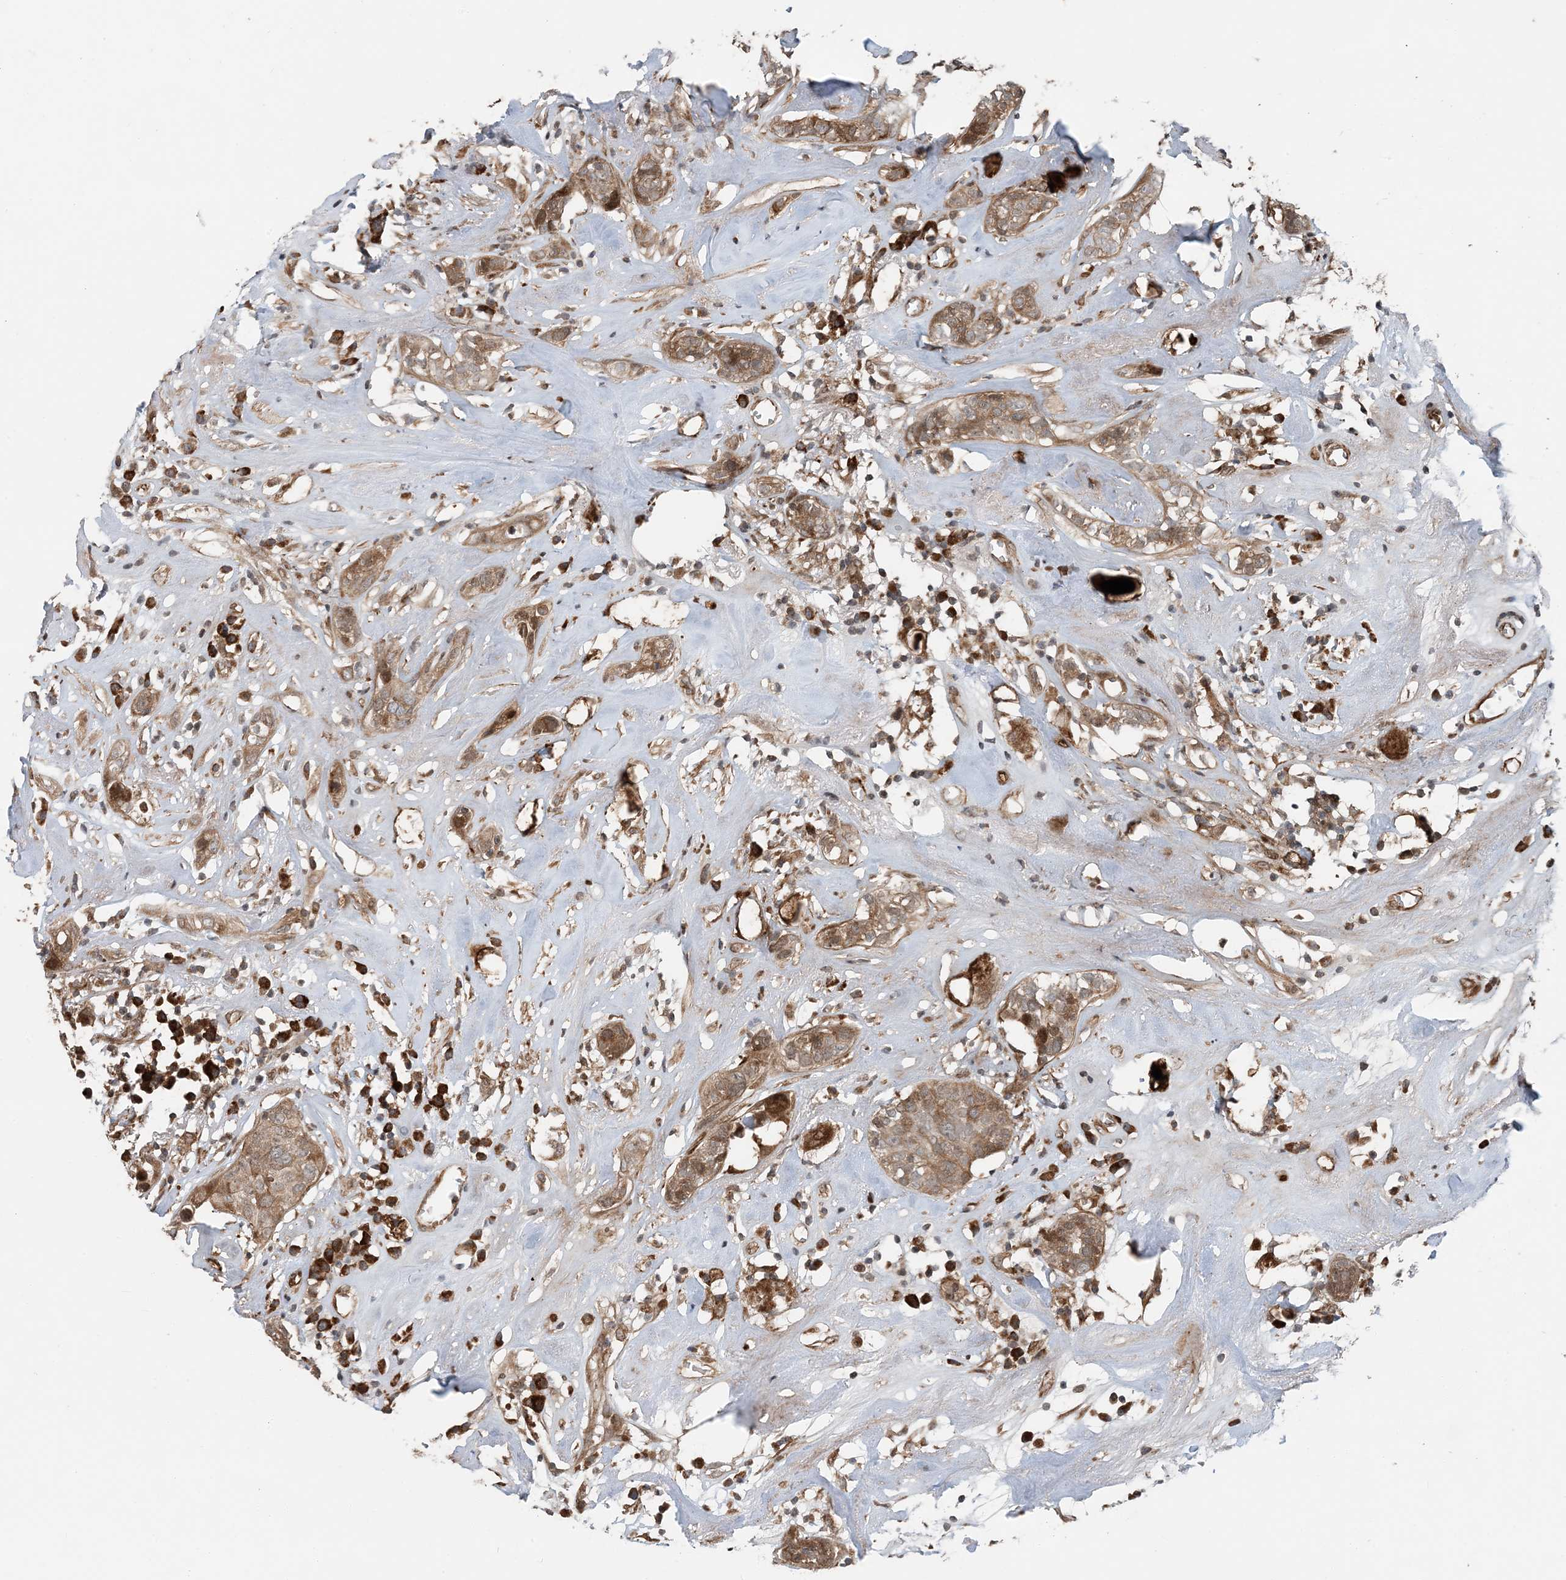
{"staining": {"intensity": "moderate", "quantity": ">75%", "location": "cytoplasmic/membranous"}, "tissue": "head and neck cancer", "cell_type": "Tumor cells", "image_type": "cancer", "snomed": [{"axis": "morphology", "description": "Adenocarcinoma, NOS"}, {"axis": "topography", "description": "Salivary gland"}, {"axis": "topography", "description": "Head-Neck"}], "caption": "This is an image of immunohistochemistry (IHC) staining of head and neck cancer, which shows moderate staining in the cytoplasmic/membranous of tumor cells.", "gene": "EDEM2", "patient": {"sex": "female", "age": 65}}